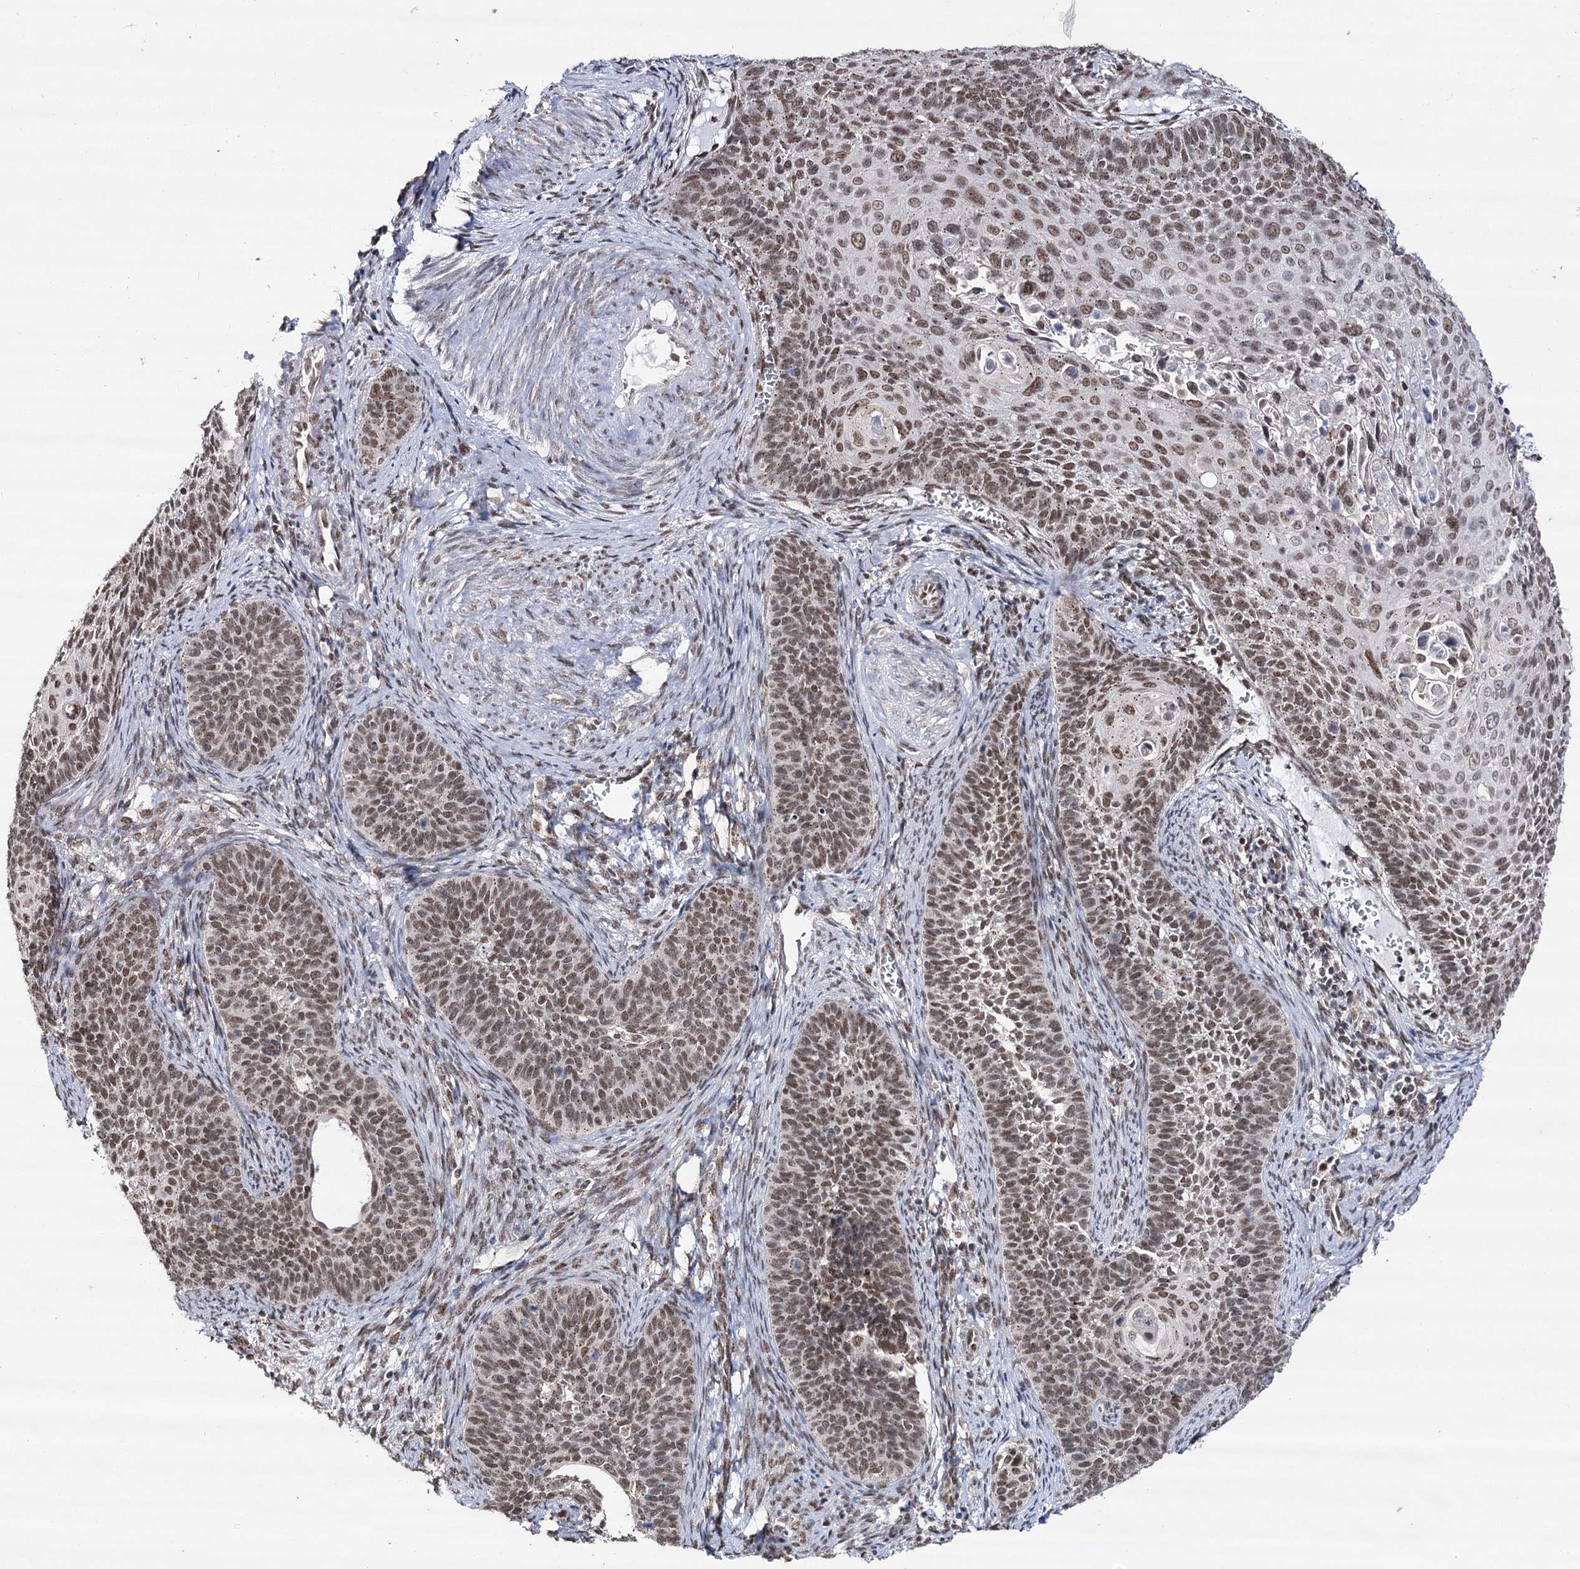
{"staining": {"intensity": "moderate", "quantity": ">75%", "location": "nuclear"}, "tissue": "cervical cancer", "cell_type": "Tumor cells", "image_type": "cancer", "snomed": [{"axis": "morphology", "description": "Squamous cell carcinoma, NOS"}, {"axis": "topography", "description": "Cervix"}], "caption": "Moderate nuclear staining for a protein is present in approximately >75% of tumor cells of cervical squamous cell carcinoma using immunohistochemistry (IHC).", "gene": "VGLL4", "patient": {"sex": "female", "age": 33}}